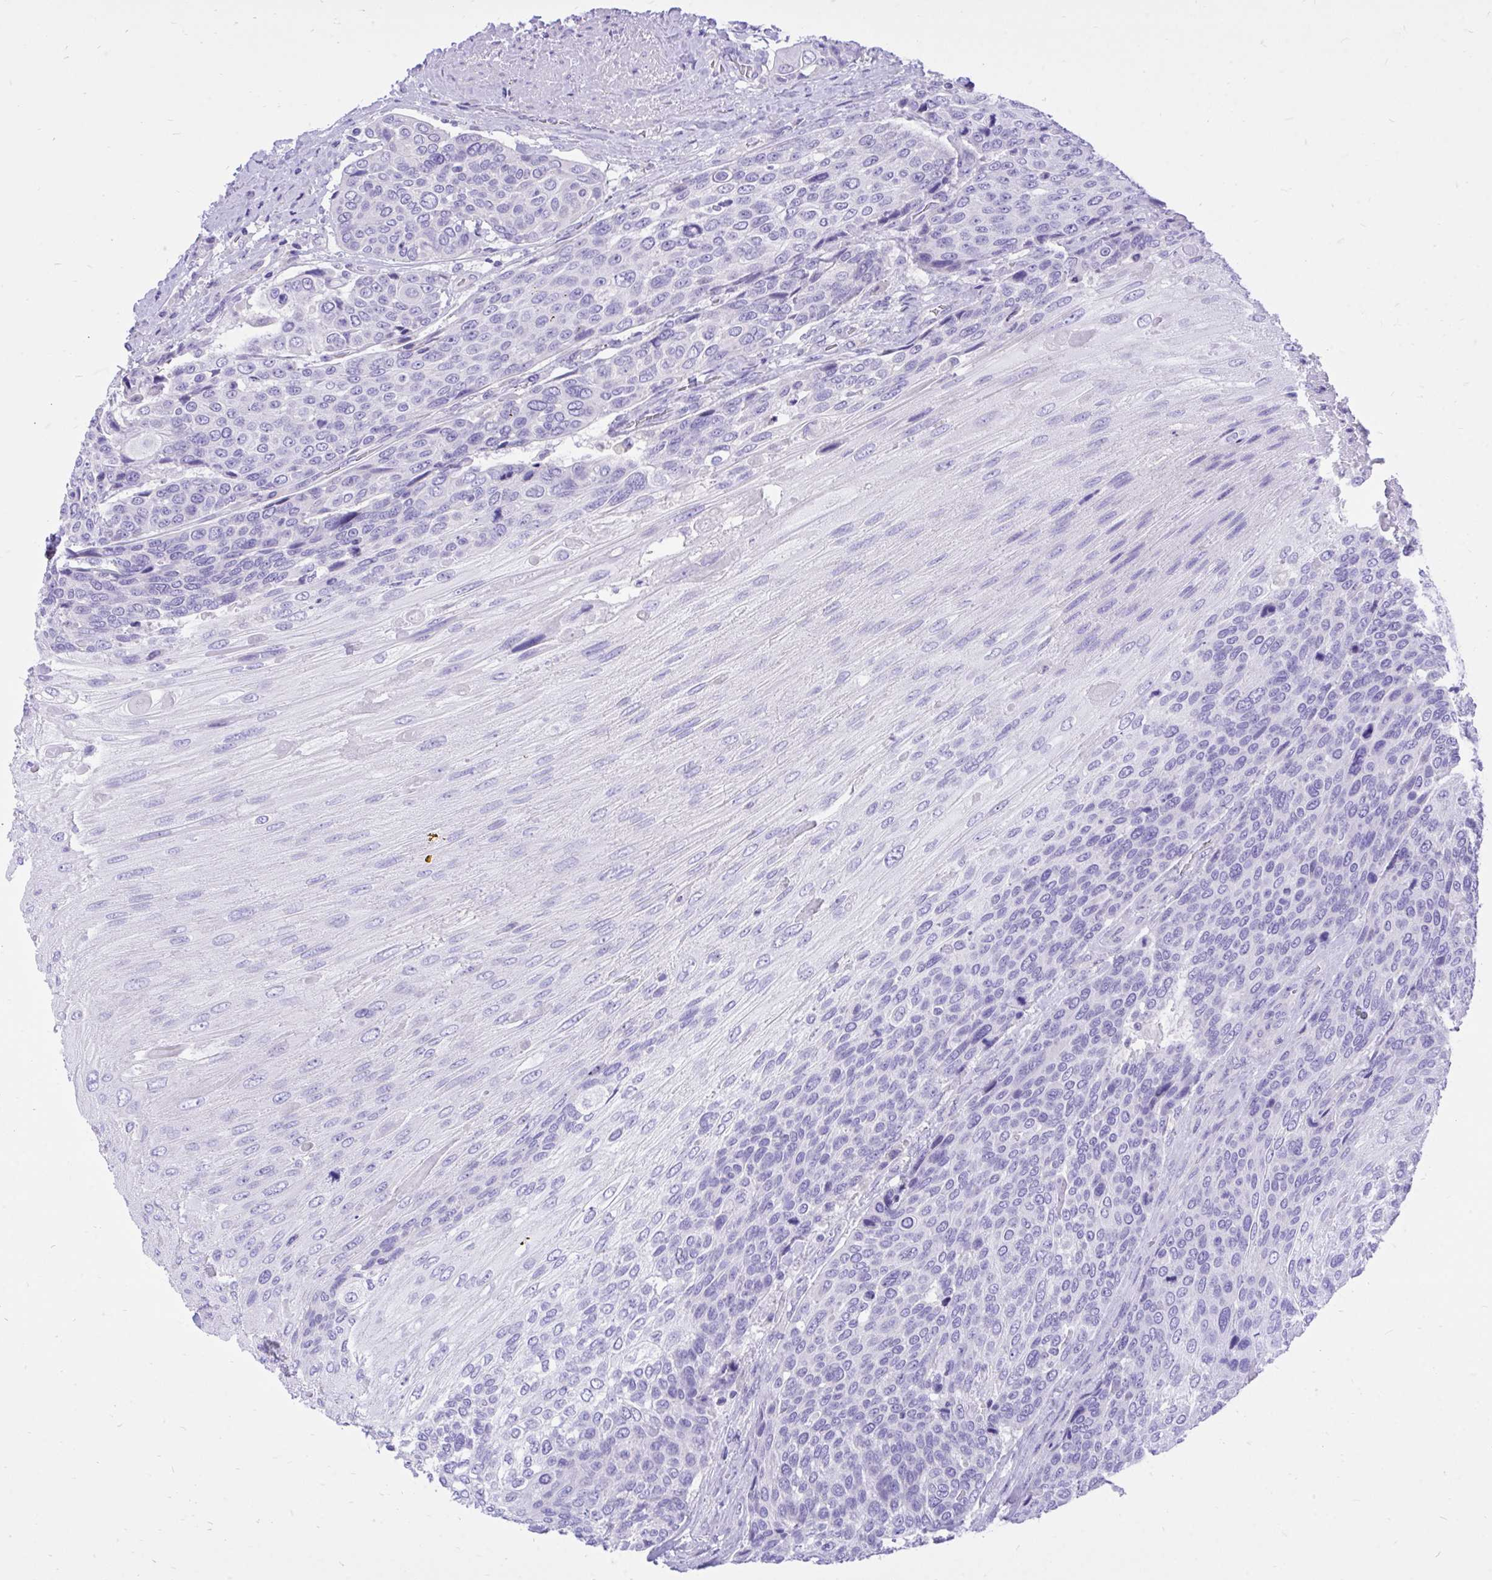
{"staining": {"intensity": "negative", "quantity": "none", "location": "none"}, "tissue": "urothelial cancer", "cell_type": "Tumor cells", "image_type": "cancer", "snomed": [{"axis": "morphology", "description": "Urothelial carcinoma, High grade"}, {"axis": "topography", "description": "Urinary bladder"}], "caption": "Urothelial cancer stained for a protein using IHC demonstrates no expression tumor cells.", "gene": "MON1A", "patient": {"sex": "female", "age": 70}}